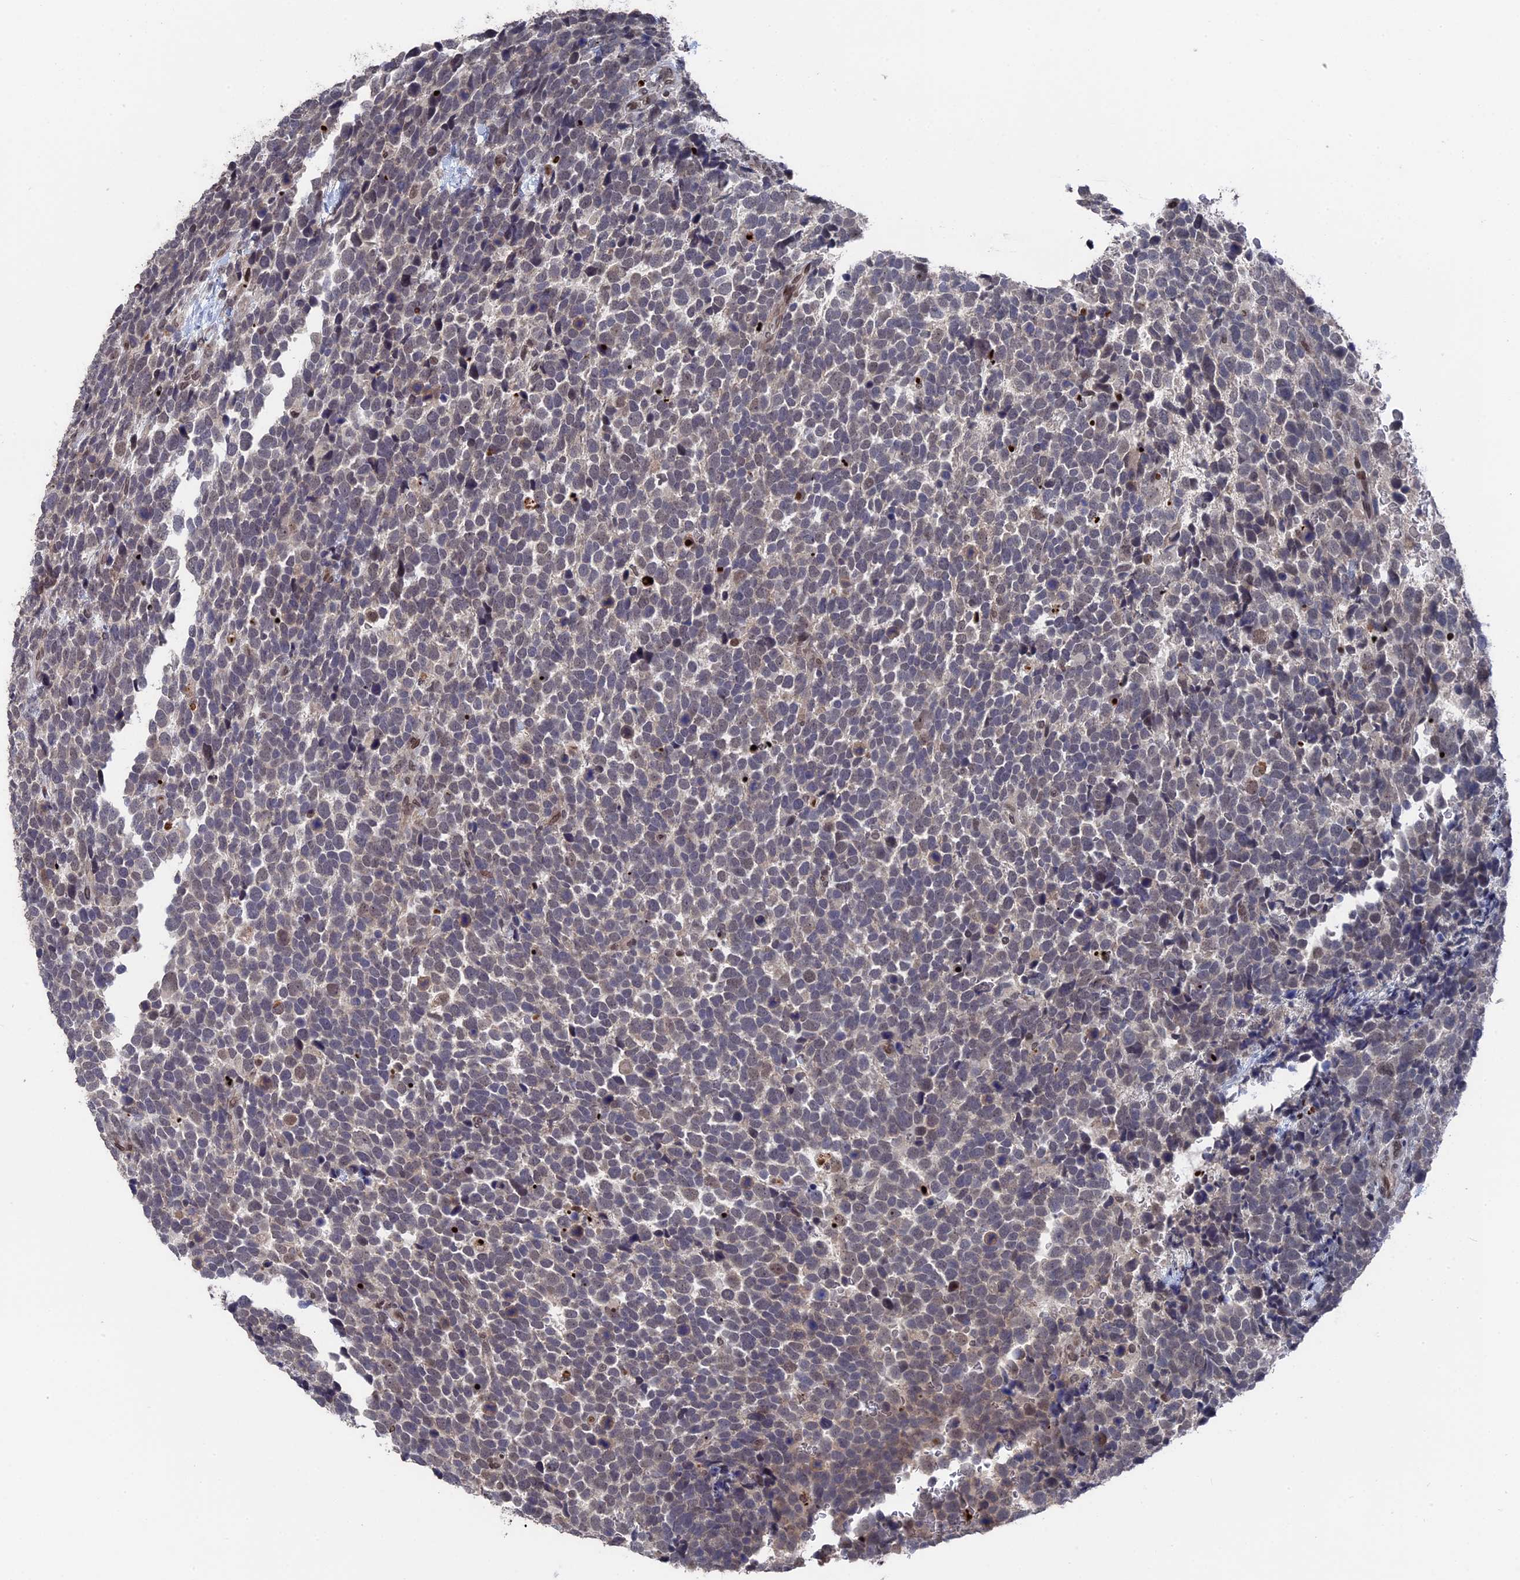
{"staining": {"intensity": "moderate", "quantity": "<25%", "location": "nuclear"}, "tissue": "urothelial cancer", "cell_type": "Tumor cells", "image_type": "cancer", "snomed": [{"axis": "morphology", "description": "Urothelial carcinoma, High grade"}, {"axis": "topography", "description": "Urinary bladder"}], "caption": "Tumor cells exhibit low levels of moderate nuclear expression in about <25% of cells in human urothelial cancer.", "gene": "NR2C2AP", "patient": {"sex": "female", "age": 82}}